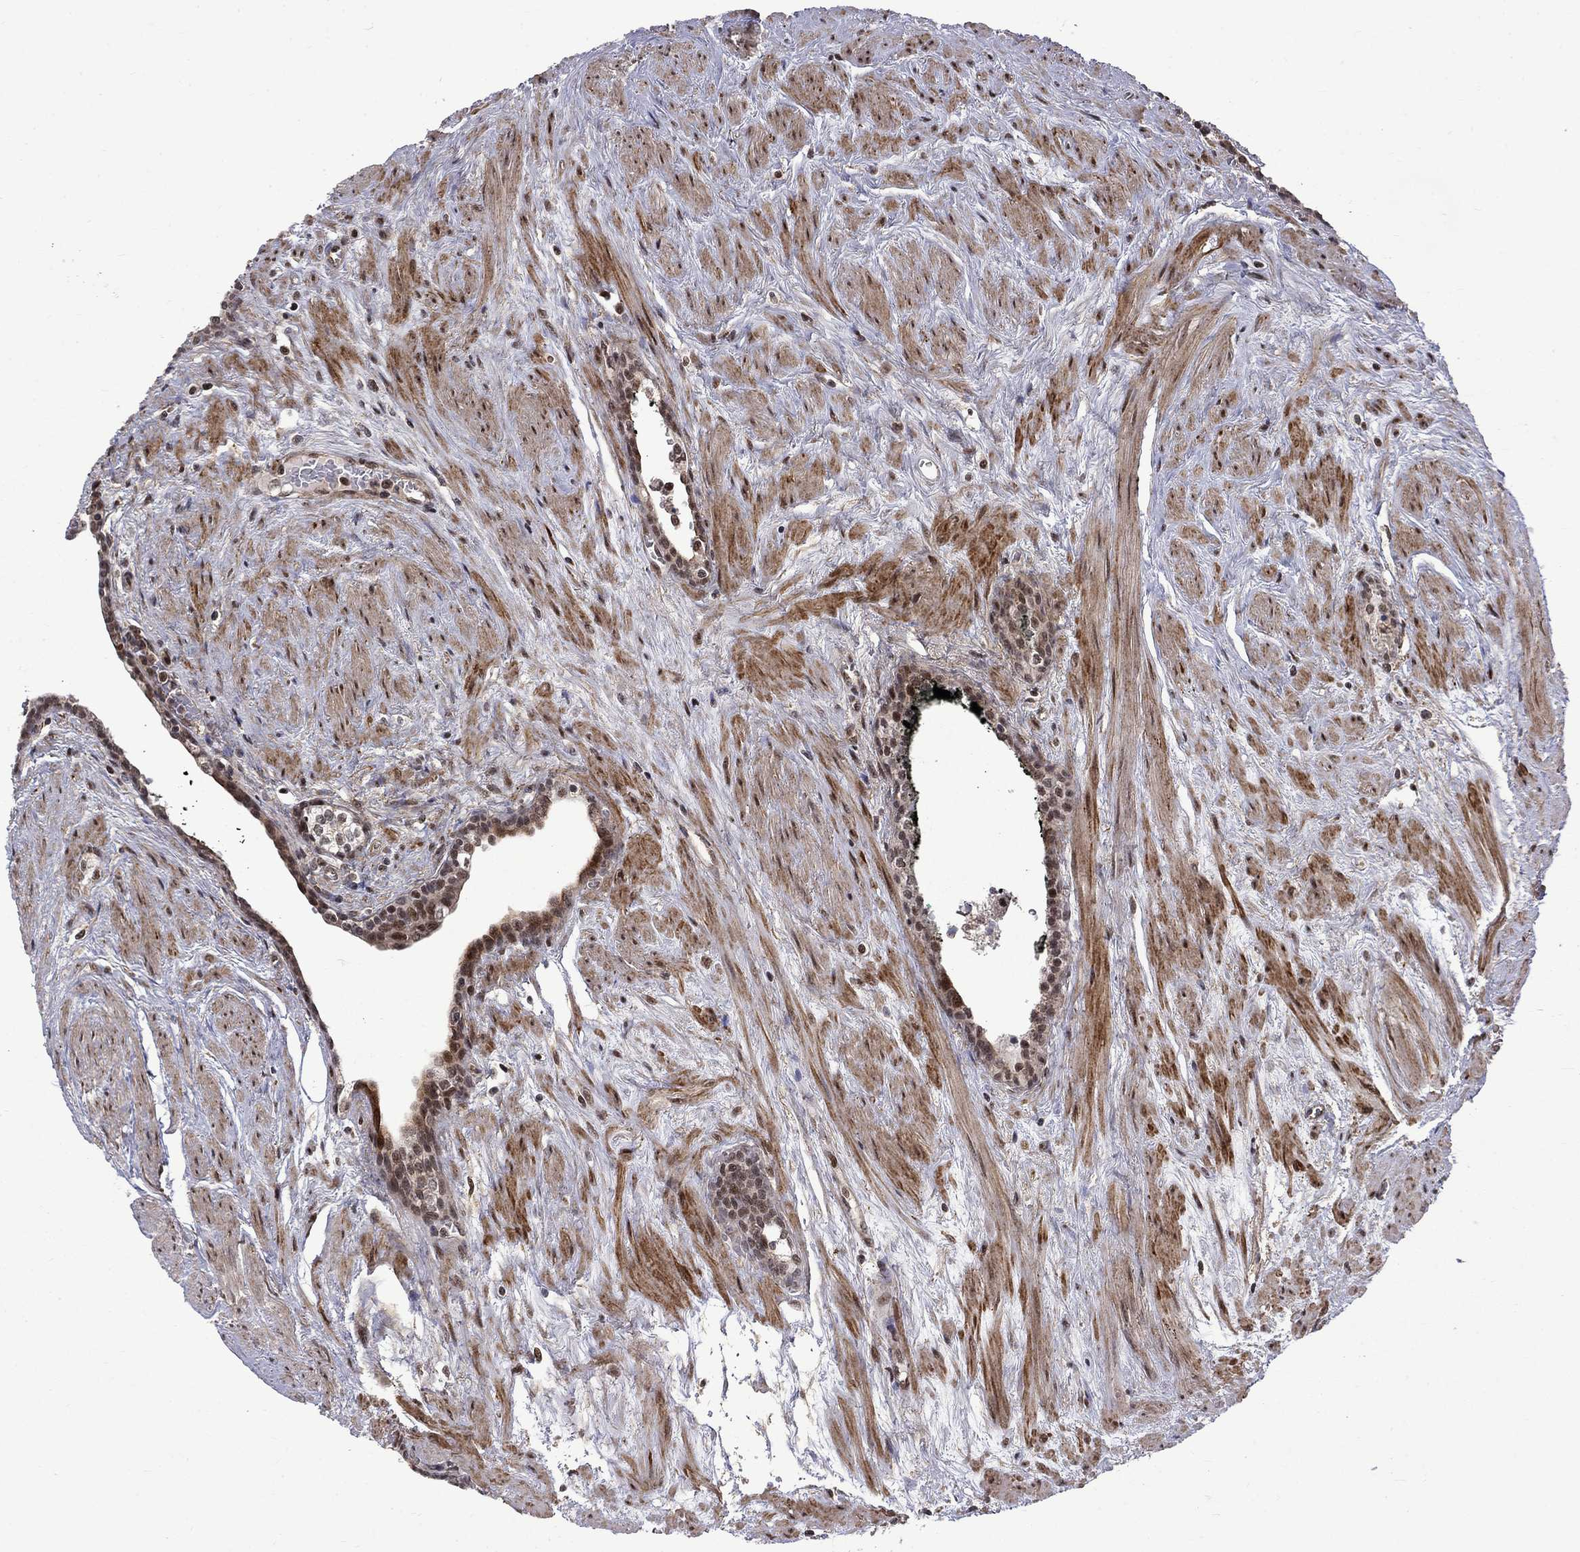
{"staining": {"intensity": "moderate", "quantity": ">75%", "location": "cytoplasmic/membranous,nuclear"}, "tissue": "prostate cancer", "cell_type": "Tumor cells", "image_type": "cancer", "snomed": [{"axis": "morphology", "description": "Adenocarcinoma, NOS"}, {"axis": "morphology", "description": "Adenocarcinoma, High grade"}, {"axis": "topography", "description": "Prostate"}], "caption": "IHC histopathology image of neoplastic tissue: human prostate adenocarcinoma stained using IHC reveals medium levels of moderate protein expression localized specifically in the cytoplasmic/membranous and nuclear of tumor cells, appearing as a cytoplasmic/membranous and nuclear brown color.", "gene": "KPNA3", "patient": {"sex": "male", "age": 61}}